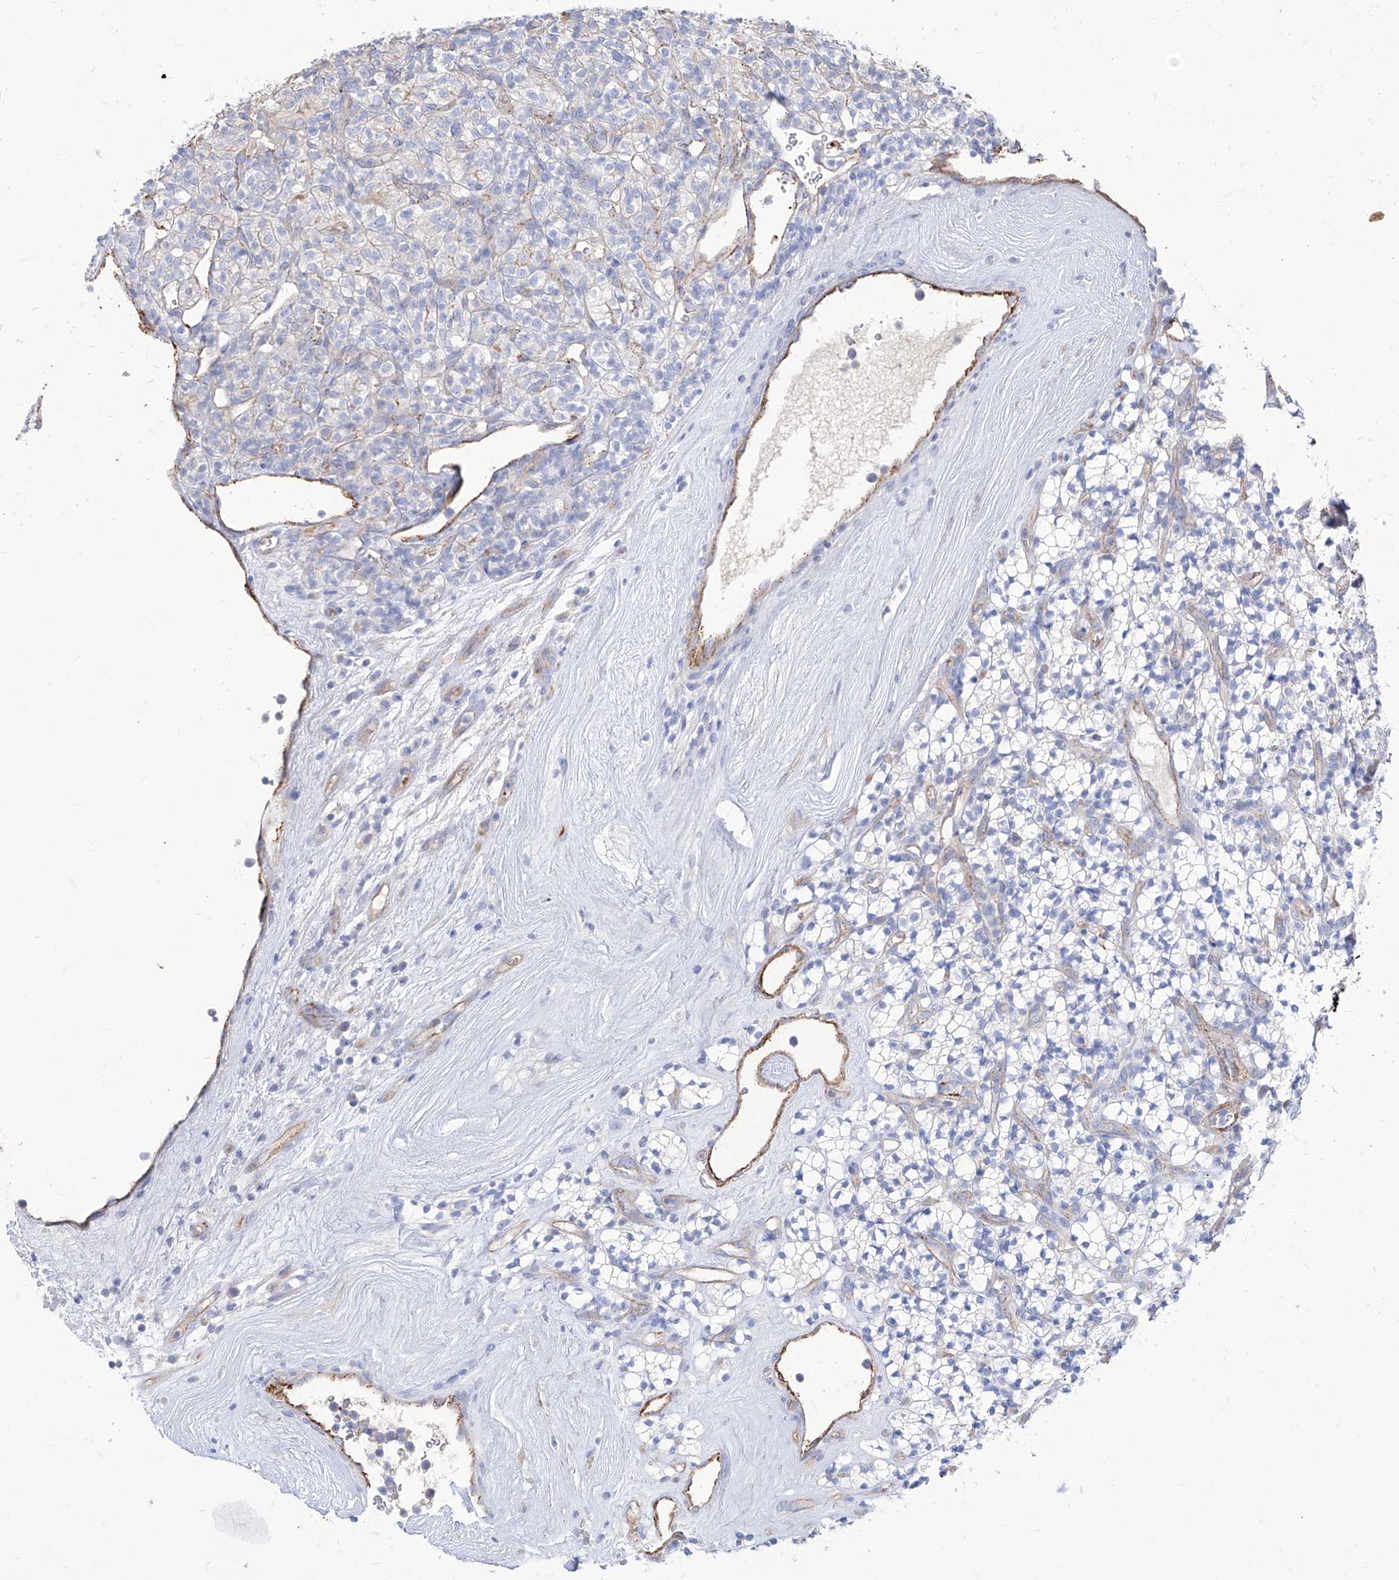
{"staining": {"intensity": "negative", "quantity": "none", "location": "none"}, "tissue": "renal cancer", "cell_type": "Tumor cells", "image_type": "cancer", "snomed": [{"axis": "morphology", "description": "Adenocarcinoma, NOS"}, {"axis": "topography", "description": "Kidney"}], "caption": "Immunohistochemical staining of renal cancer (adenocarcinoma) displays no significant expression in tumor cells.", "gene": "C1orf74", "patient": {"sex": "male", "age": 77}}